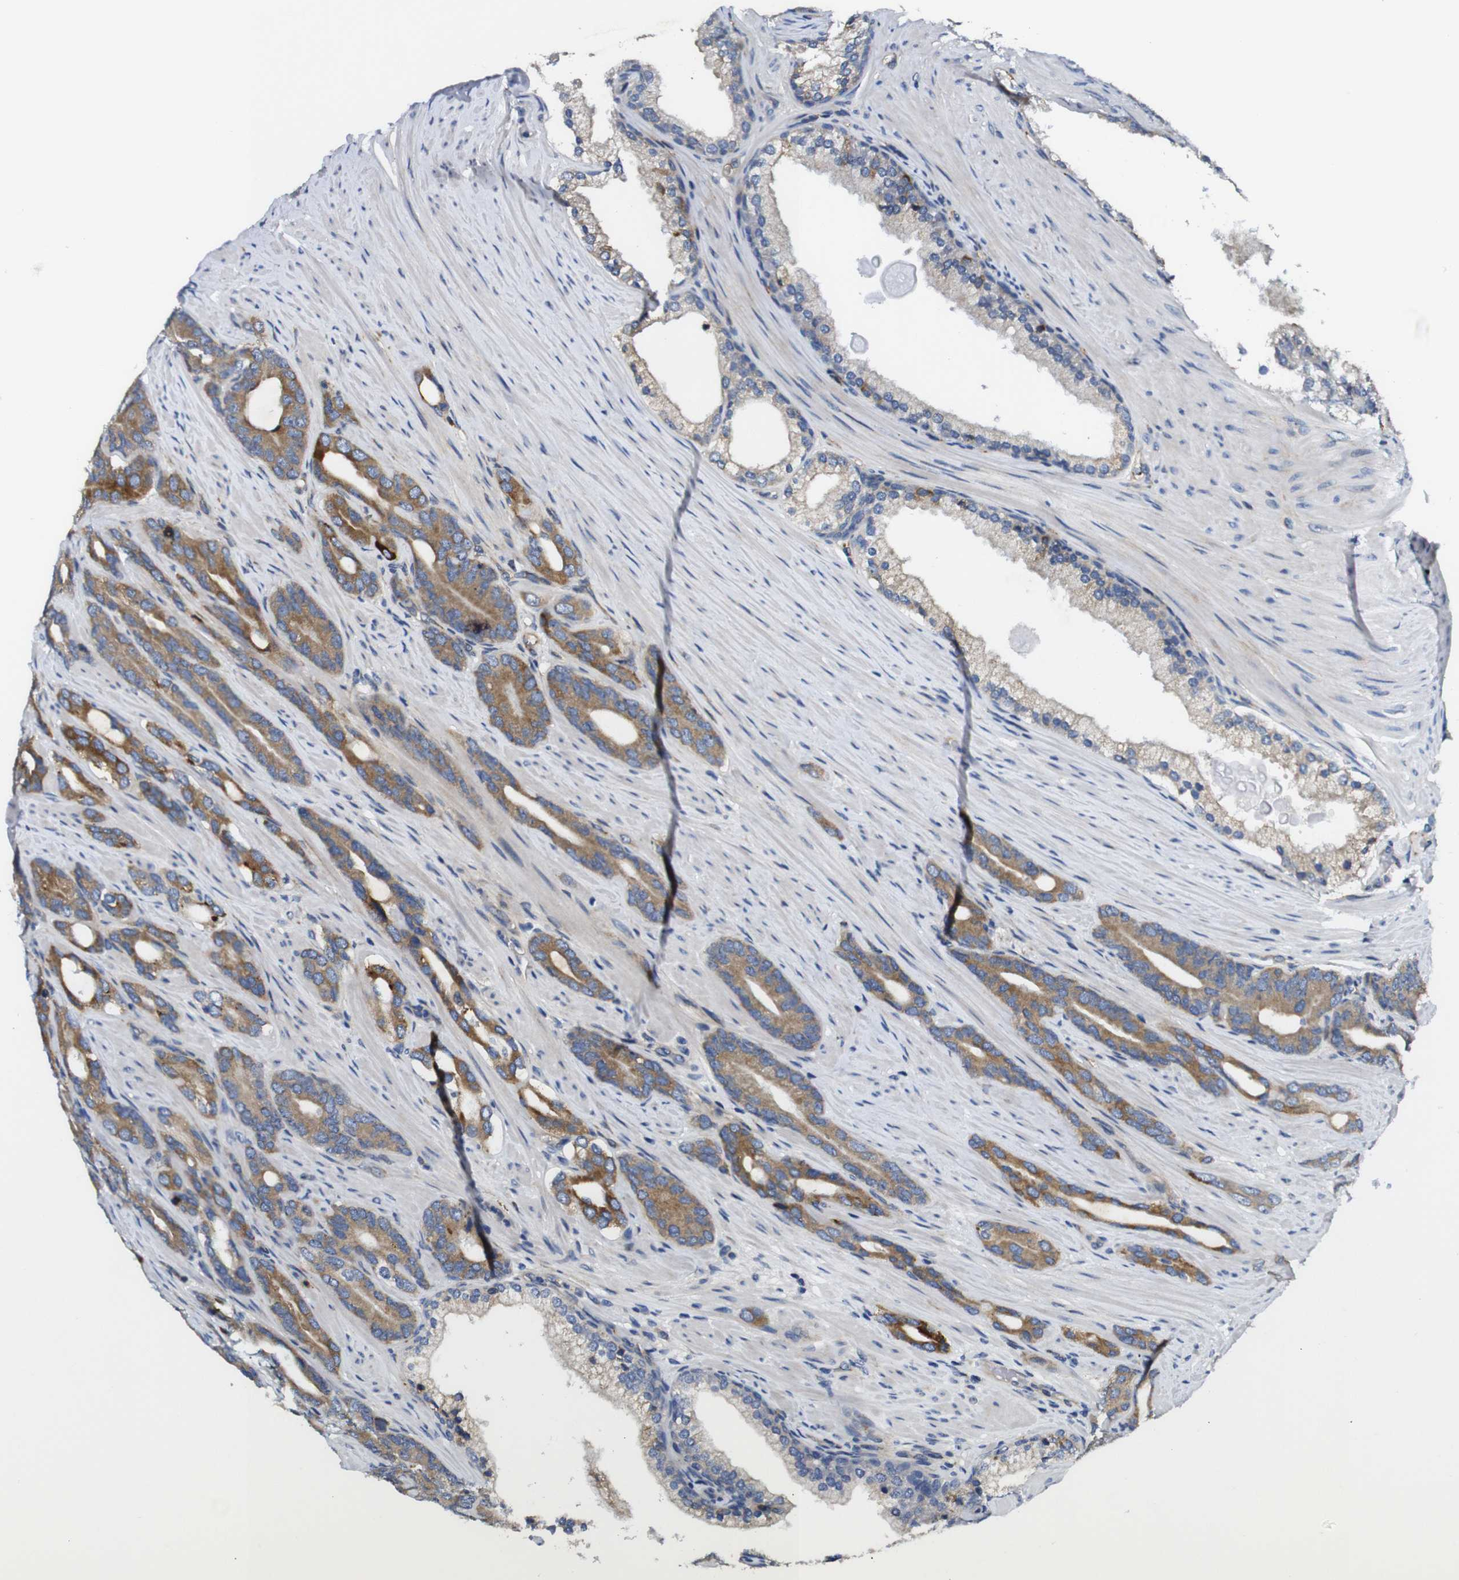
{"staining": {"intensity": "strong", "quantity": ">75%", "location": "cytoplasmic/membranous"}, "tissue": "prostate cancer", "cell_type": "Tumor cells", "image_type": "cancer", "snomed": [{"axis": "morphology", "description": "Adenocarcinoma, Low grade"}, {"axis": "topography", "description": "Prostate"}], "caption": "A brown stain highlights strong cytoplasmic/membranous staining of a protein in adenocarcinoma (low-grade) (prostate) tumor cells.", "gene": "UBE2G2", "patient": {"sex": "male", "age": 63}}